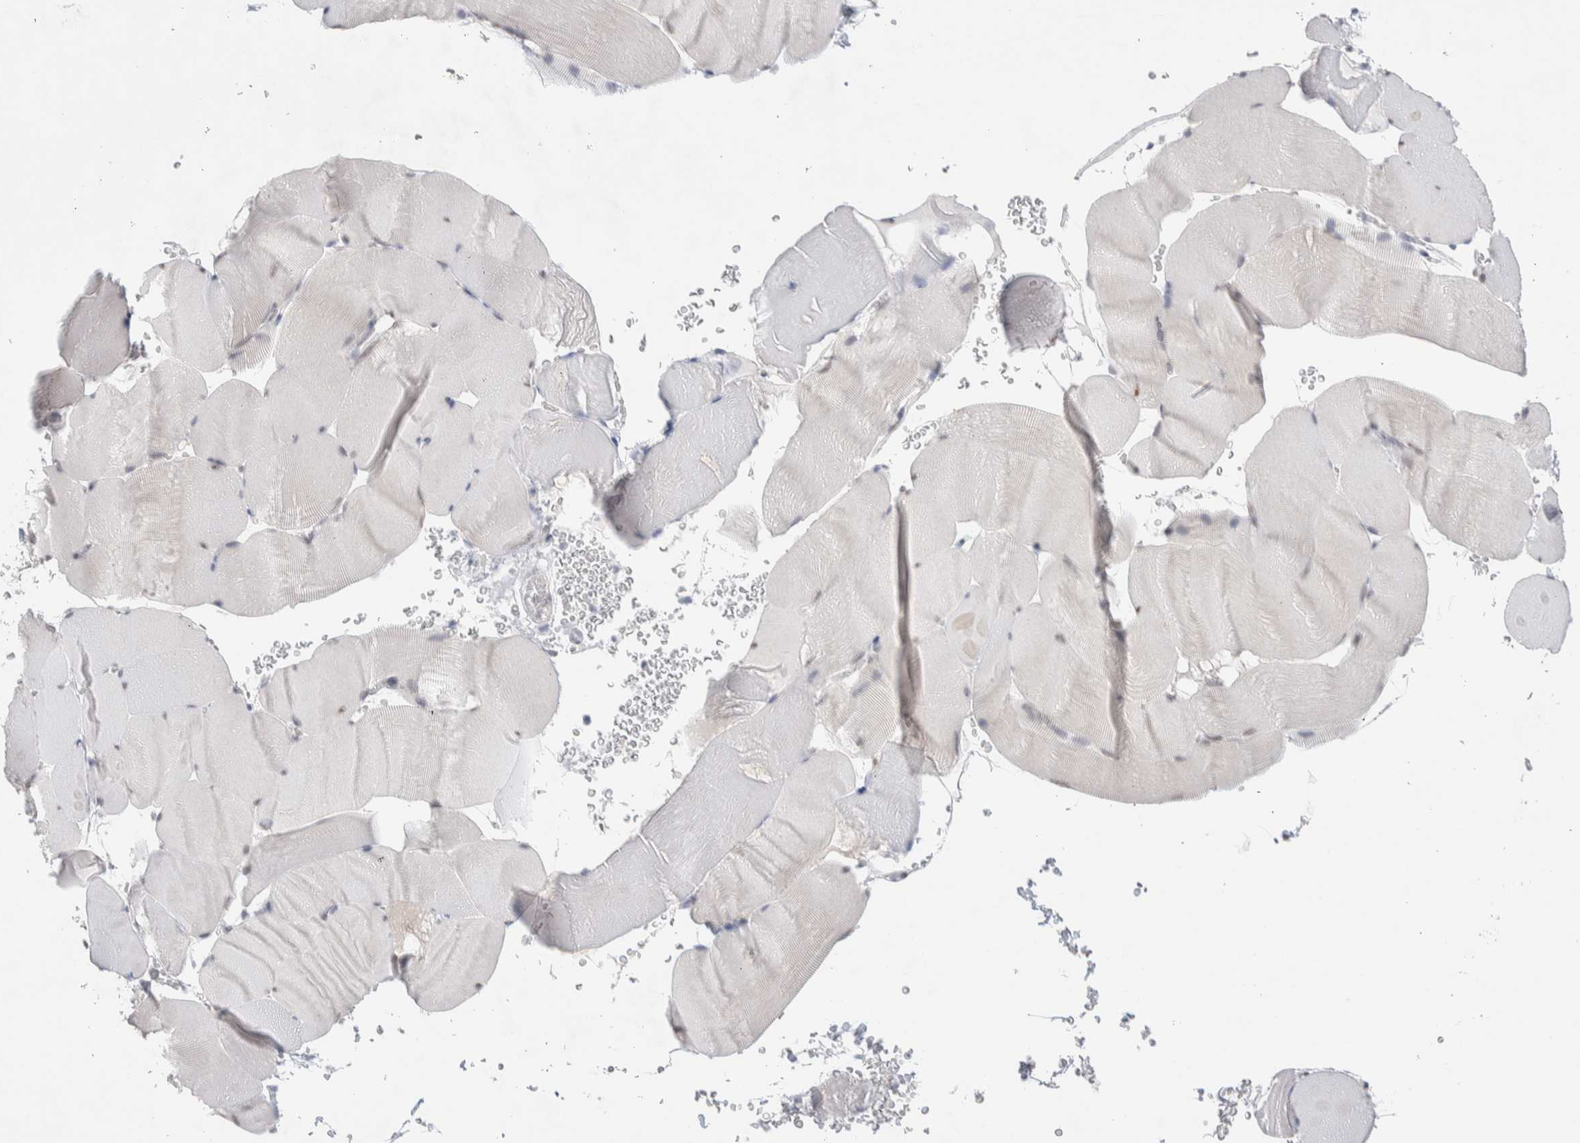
{"staining": {"intensity": "moderate", "quantity": "<25%", "location": "nuclear"}, "tissue": "skeletal muscle", "cell_type": "Myocytes", "image_type": "normal", "snomed": [{"axis": "morphology", "description": "Normal tissue, NOS"}, {"axis": "topography", "description": "Skeletal muscle"}], "caption": "A brown stain shows moderate nuclear positivity of a protein in myocytes of benign skeletal muscle.", "gene": "PRMT1", "patient": {"sex": "male", "age": 62}}